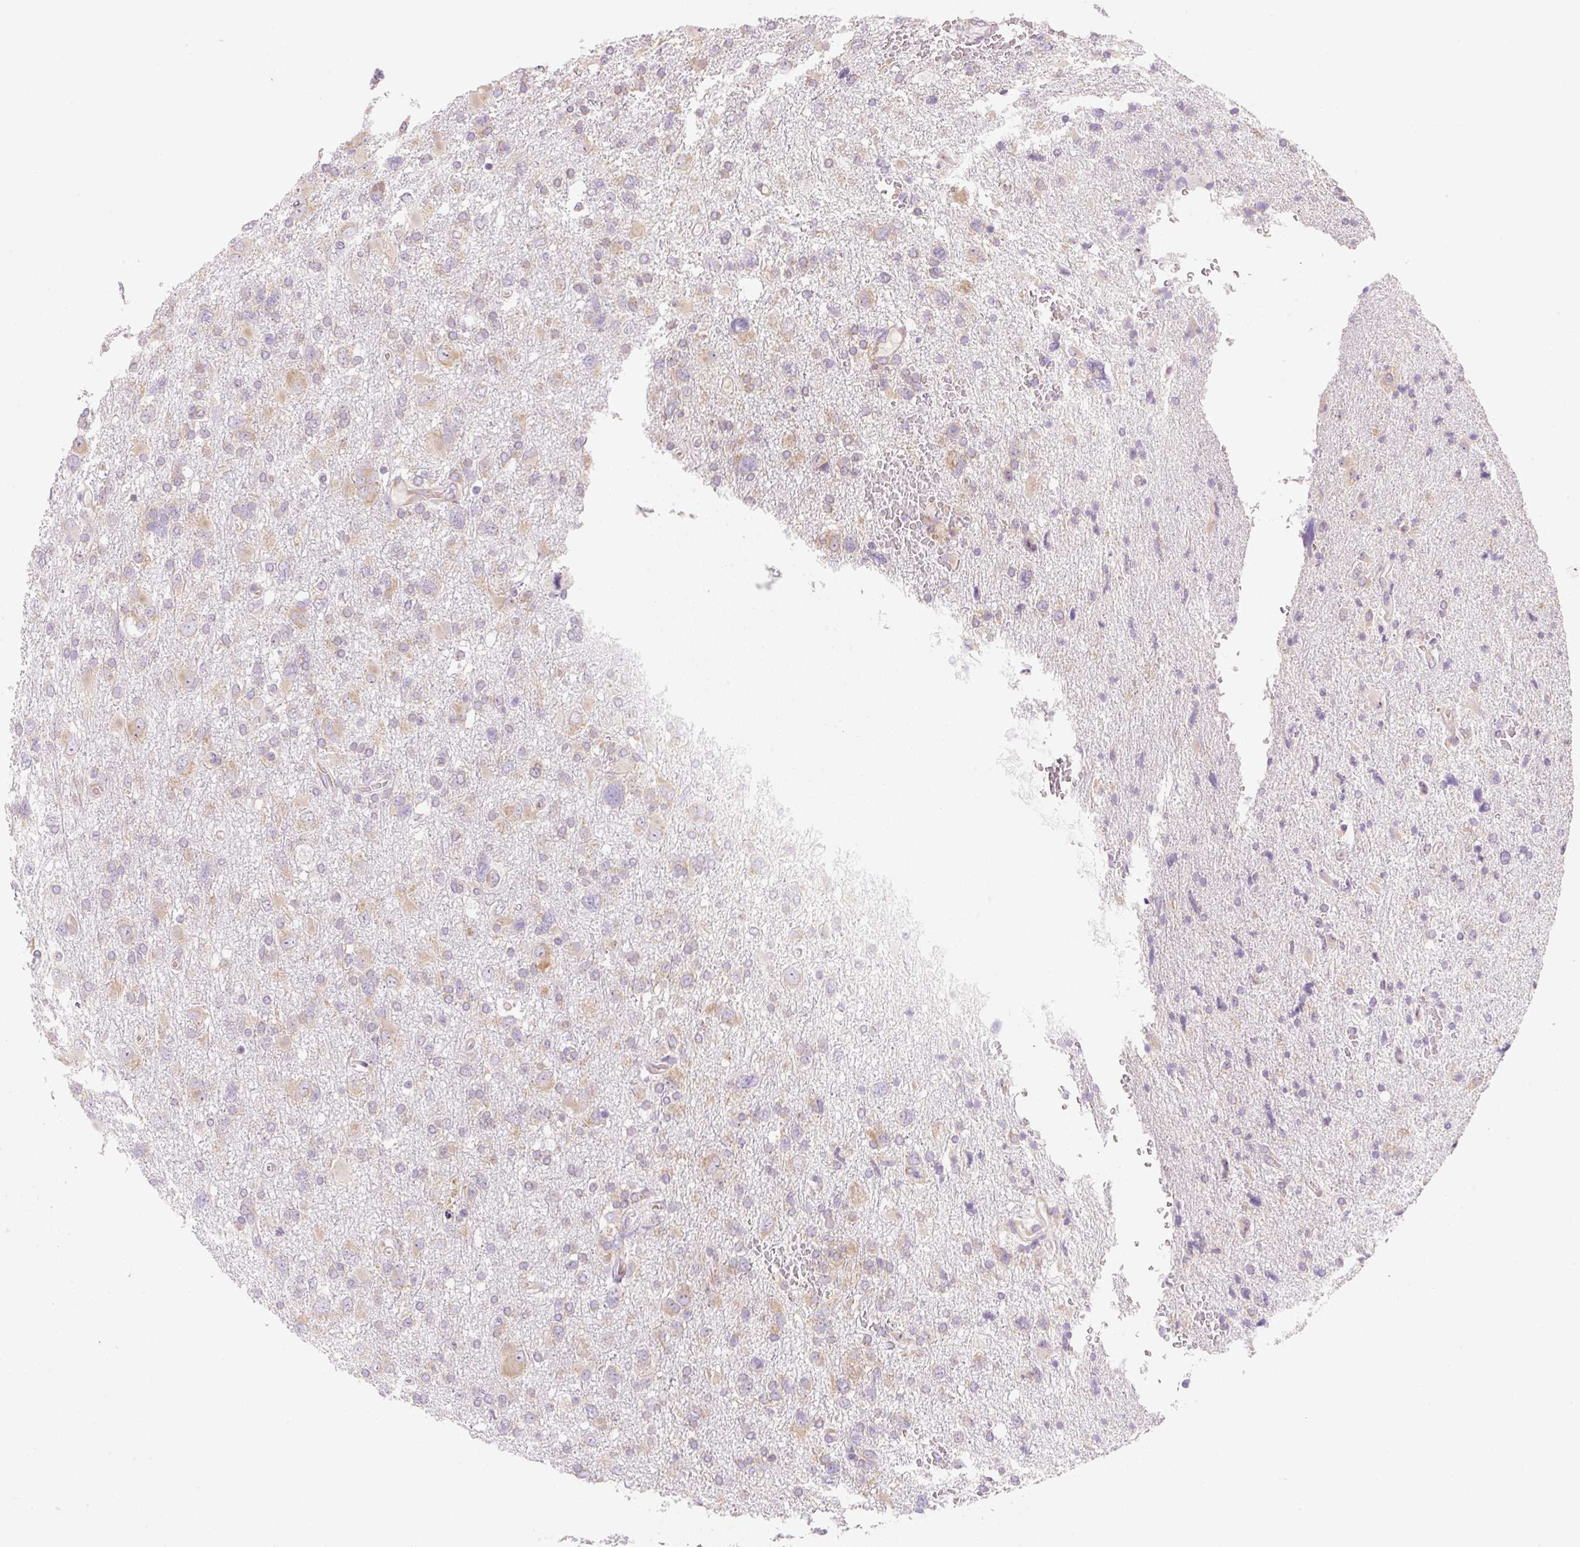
{"staining": {"intensity": "weak", "quantity": "25%-75%", "location": "cytoplasmic/membranous"}, "tissue": "glioma", "cell_type": "Tumor cells", "image_type": "cancer", "snomed": [{"axis": "morphology", "description": "Glioma, malignant, High grade"}, {"axis": "topography", "description": "Brain"}], "caption": "Immunohistochemistry (IHC) of malignant glioma (high-grade) displays low levels of weak cytoplasmic/membranous positivity in approximately 25%-75% of tumor cells.", "gene": "RPL18A", "patient": {"sex": "male", "age": 61}}